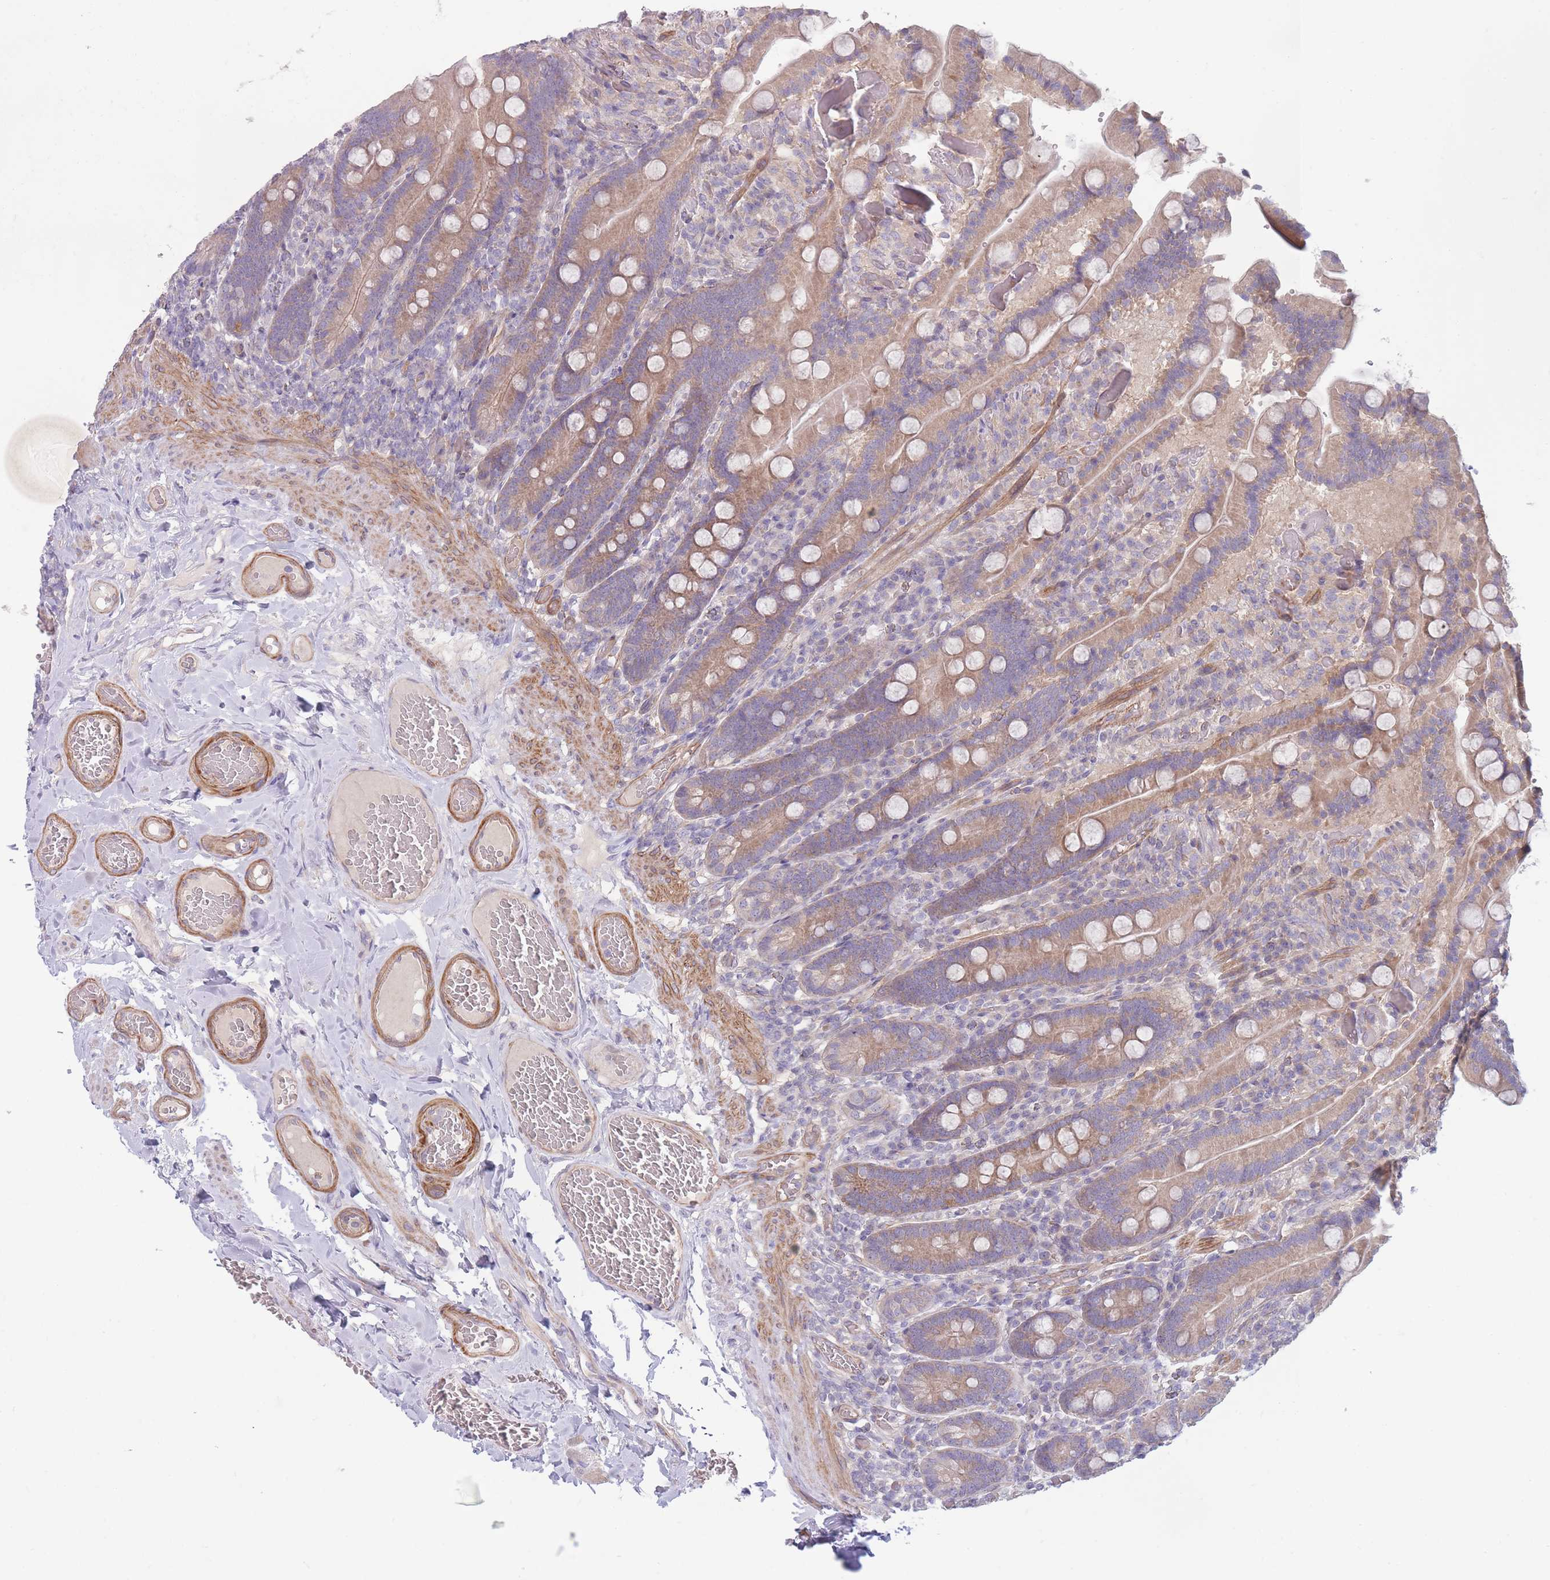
{"staining": {"intensity": "moderate", "quantity": ">75%", "location": "cytoplasmic/membranous"}, "tissue": "duodenum", "cell_type": "Glandular cells", "image_type": "normal", "snomed": [{"axis": "morphology", "description": "Normal tissue, NOS"}, {"axis": "topography", "description": "Duodenum"}], "caption": "Protein analysis of benign duodenum demonstrates moderate cytoplasmic/membranous positivity in about >75% of glandular cells. The staining was performed using DAB (3,3'-diaminobenzidine) to visualize the protein expression in brown, while the nuclei were stained in blue with hematoxylin (Magnification: 20x).", "gene": "PNPLA5", "patient": {"sex": "female", "age": 62}}